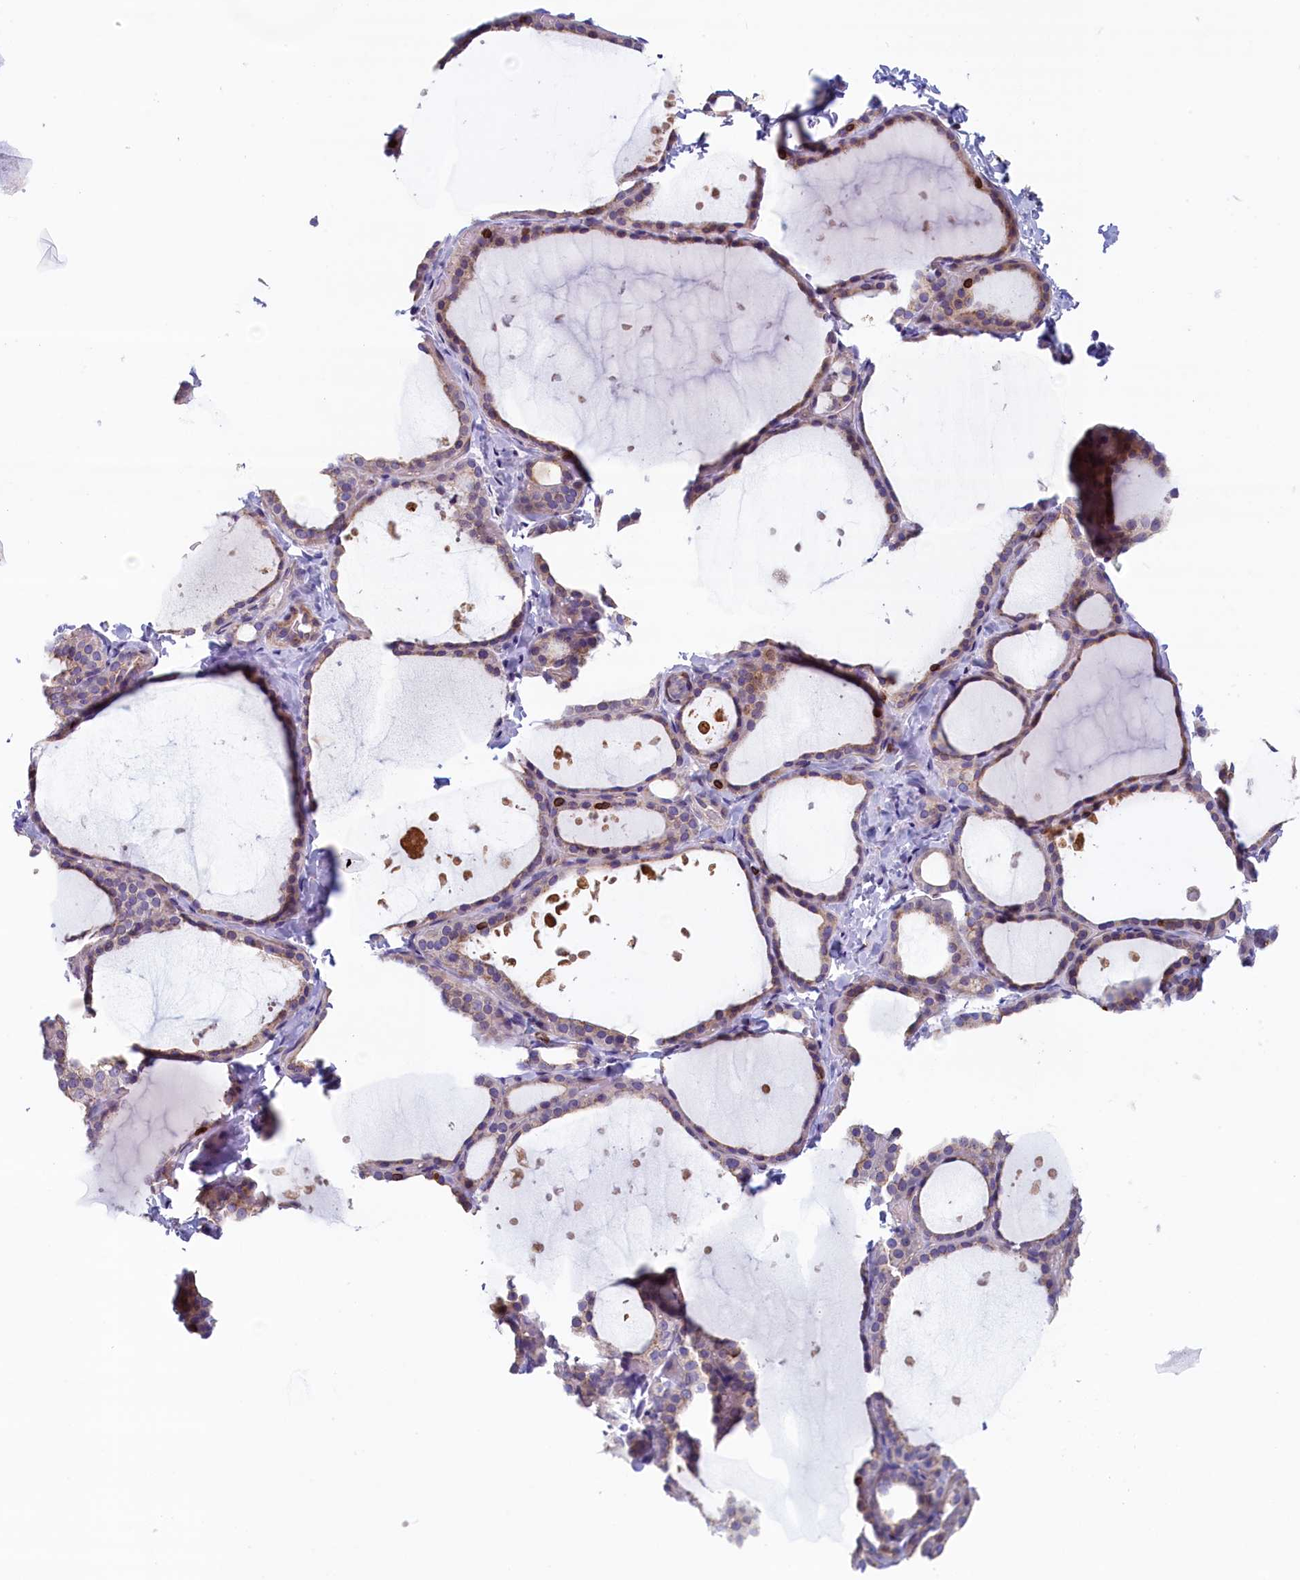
{"staining": {"intensity": "weak", "quantity": ">75%", "location": "cytoplasmic/membranous"}, "tissue": "thyroid gland", "cell_type": "Glandular cells", "image_type": "normal", "snomed": [{"axis": "morphology", "description": "Normal tissue, NOS"}, {"axis": "topography", "description": "Thyroid gland"}], "caption": "A brown stain highlights weak cytoplasmic/membranous expression of a protein in glandular cells of benign thyroid gland.", "gene": "TRAF3IP3", "patient": {"sex": "female", "age": 44}}